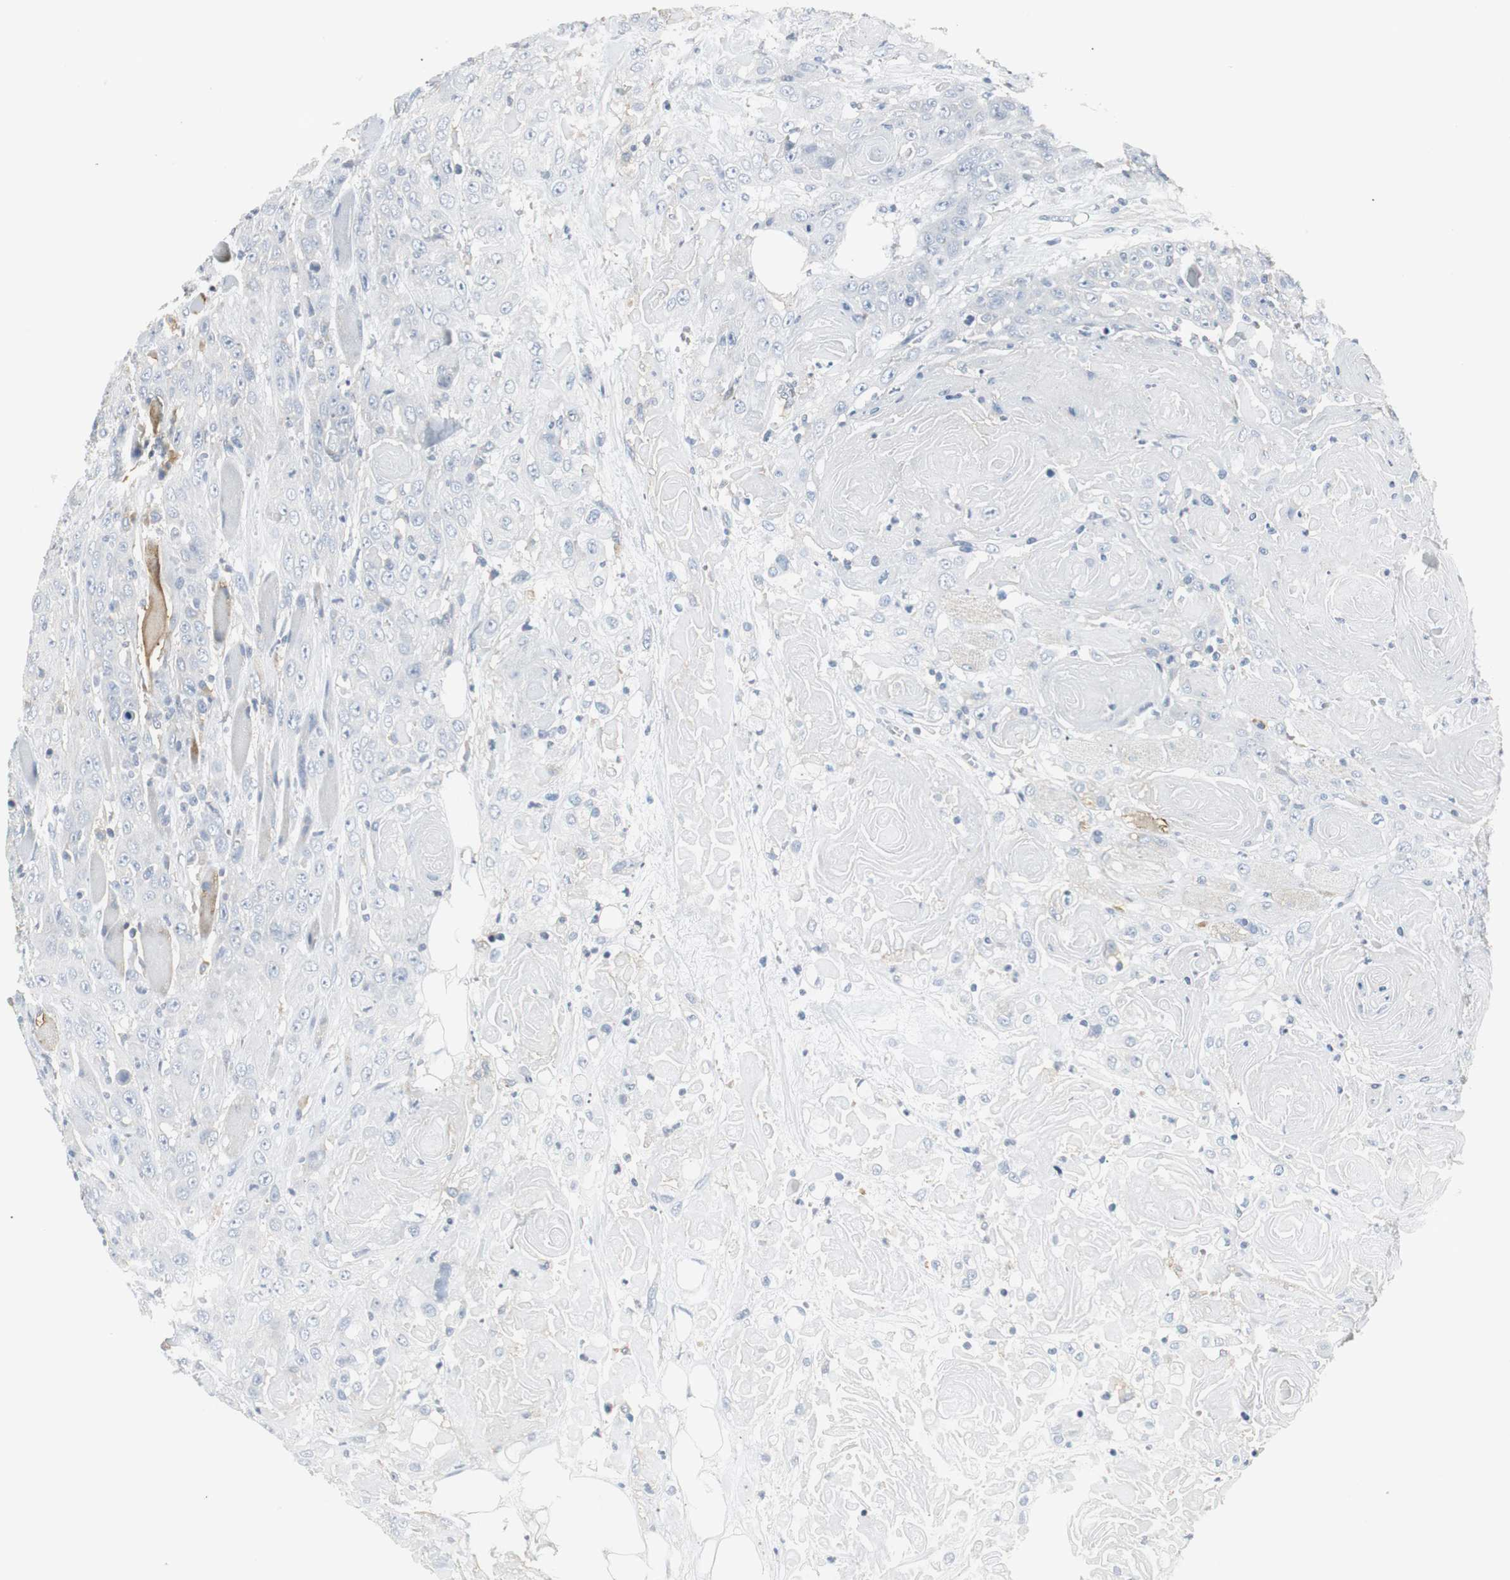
{"staining": {"intensity": "negative", "quantity": "none", "location": "none"}, "tissue": "head and neck cancer", "cell_type": "Tumor cells", "image_type": "cancer", "snomed": [{"axis": "morphology", "description": "Squamous cell carcinoma, NOS"}, {"axis": "topography", "description": "Head-Neck"}], "caption": "There is no significant positivity in tumor cells of head and neck squamous cell carcinoma.", "gene": "SLC2A5", "patient": {"sex": "female", "age": 84}}